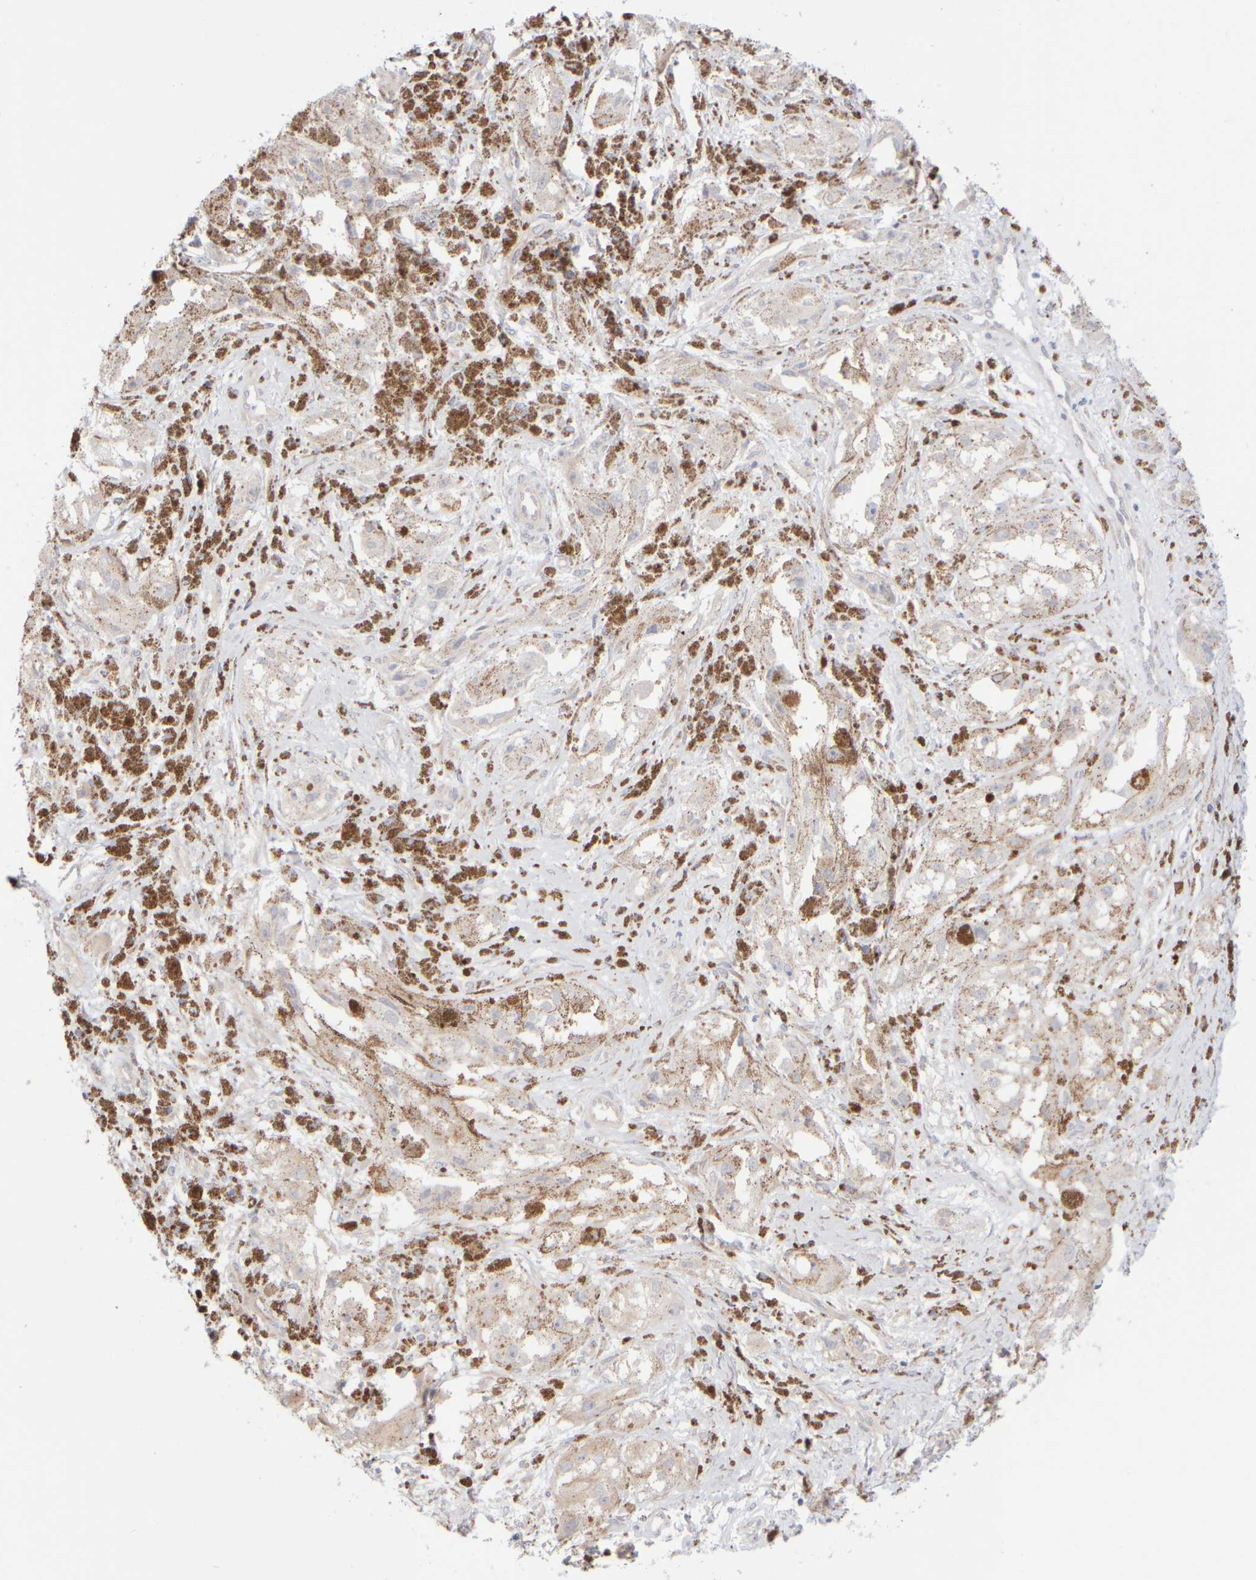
{"staining": {"intensity": "negative", "quantity": "none", "location": "none"}, "tissue": "melanoma", "cell_type": "Tumor cells", "image_type": "cancer", "snomed": [{"axis": "morphology", "description": "Malignant melanoma, NOS"}, {"axis": "topography", "description": "Skin"}], "caption": "Tumor cells are negative for protein expression in human melanoma. (IHC, brightfield microscopy, high magnification).", "gene": "GOPC", "patient": {"sex": "male", "age": 88}}